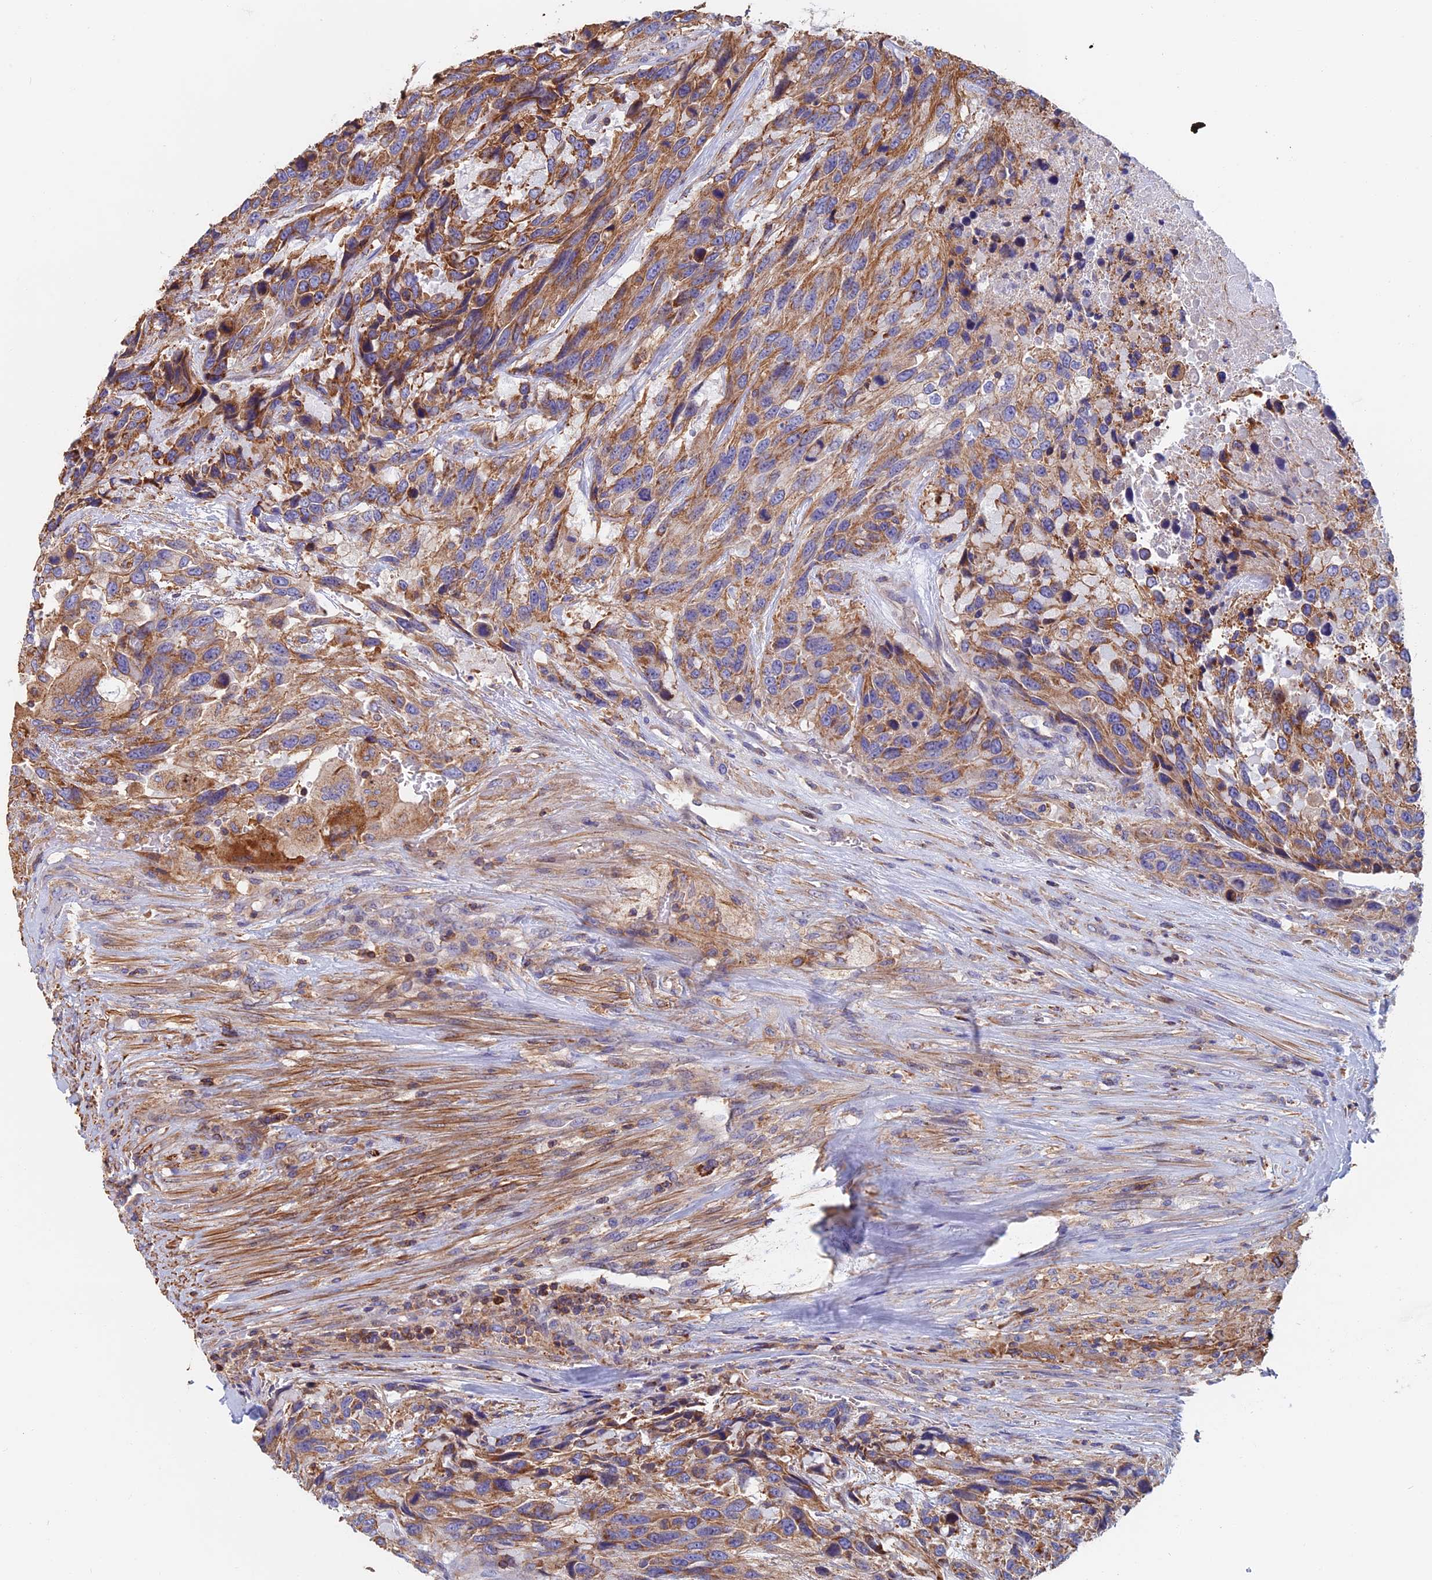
{"staining": {"intensity": "moderate", "quantity": ">75%", "location": "cytoplasmic/membranous"}, "tissue": "urothelial cancer", "cell_type": "Tumor cells", "image_type": "cancer", "snomed": [{"axis": "morphology", "description": "Urothelial carcinoma, High grade"}, {"axis": "topography", "description": "Urinary bladder"}], "caption": "The photomicrograph exhibits a brown stain indicating the presence of a protein in the cytoplasmic/membranous of tumor cells in urothelial carcinoma (high-grade).", "gene": "HSD17B8", "patient": {"sex": "female", "age": 70}}